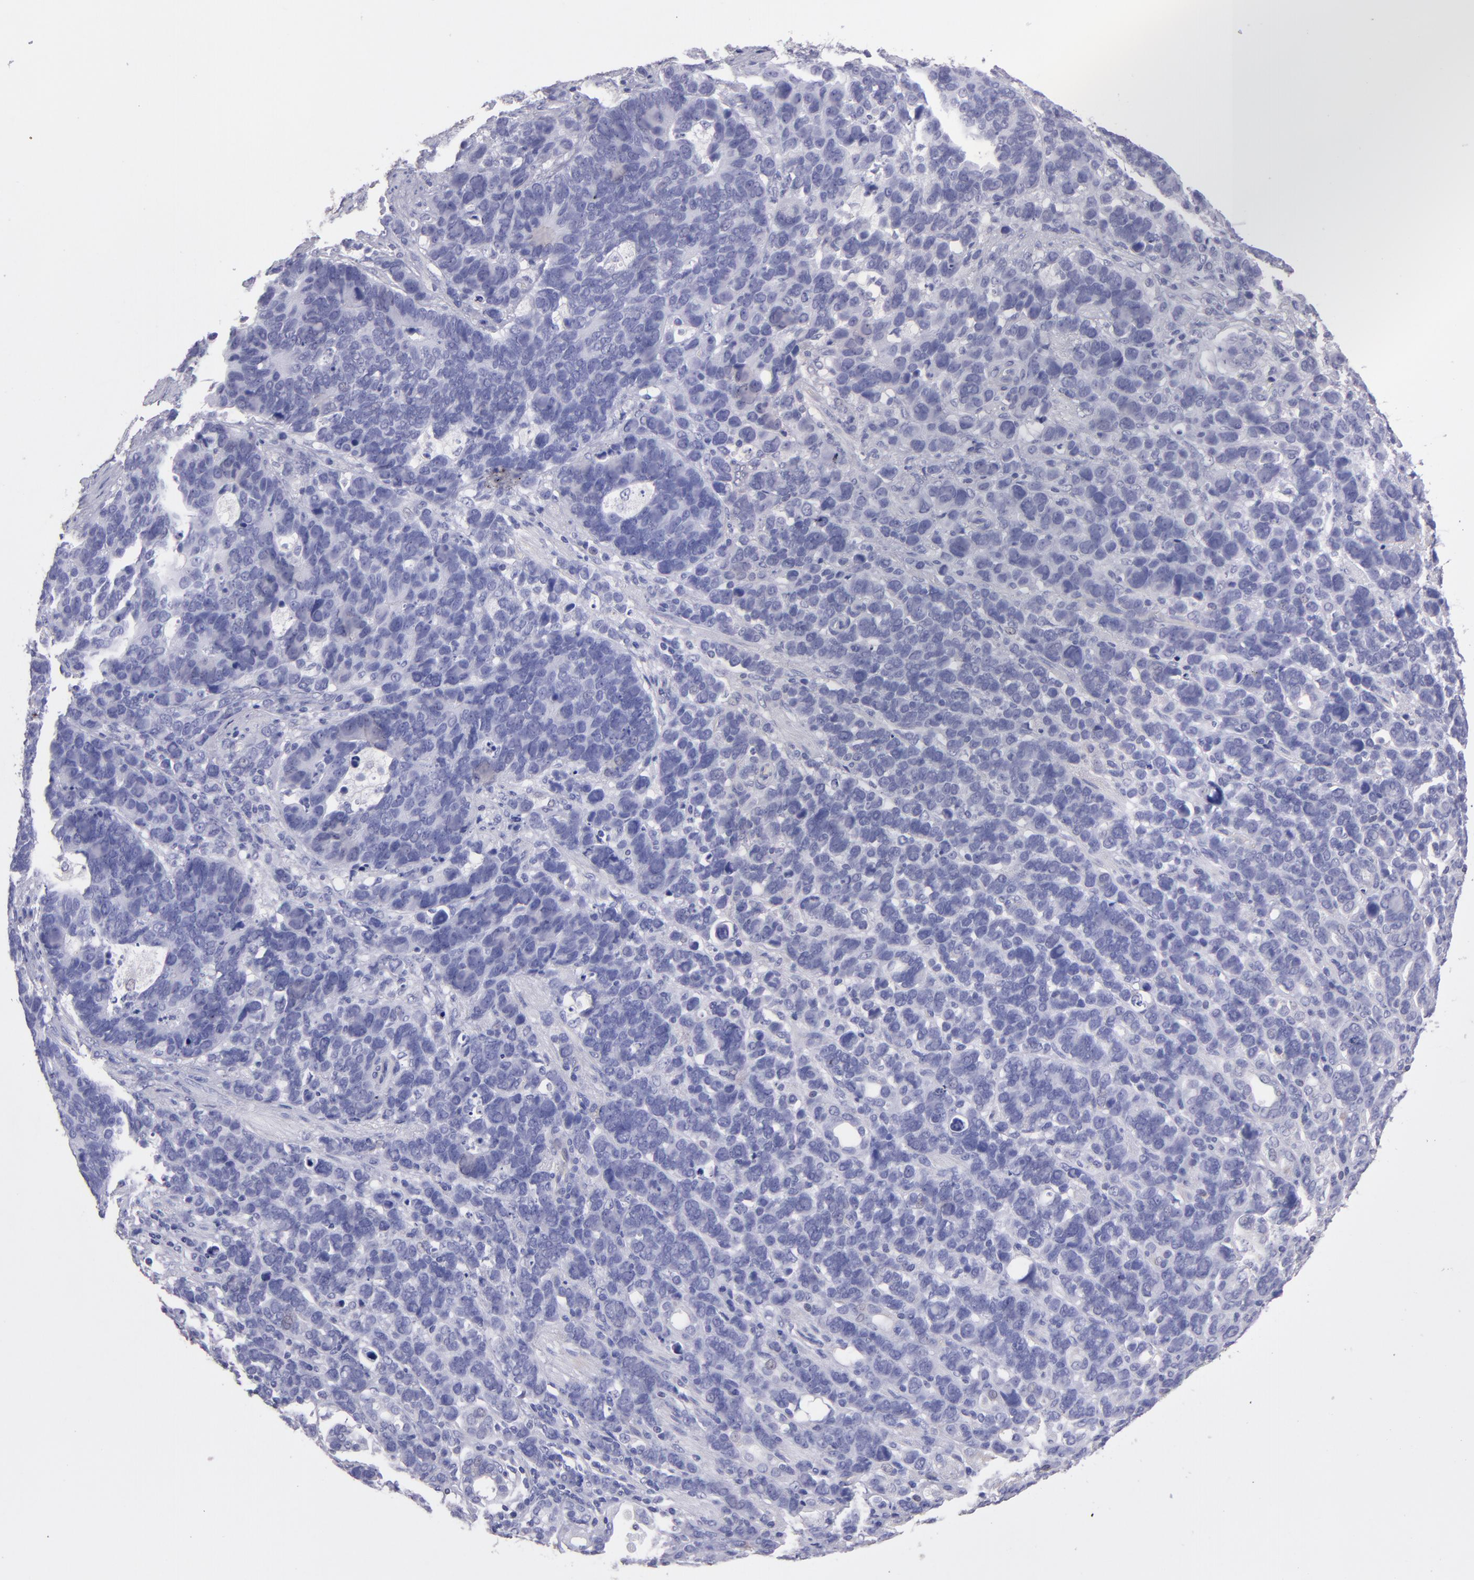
{"staining": {"intensity": "negative", "quantity": "none", "location": "none"}, "tissue": "stomach cancer", "cell_type": "Tumor cells", "image_type": "cancer", "snomed": [{"axis": "morphology", "description": "Adenocarcinoma, NOS"}, {"axis": "topography", "description": "Stomach, upper"}], "caption": "High power microscopy histopathology image of an immunohistochemistry photomicrograph of stomach cancer (adenocarcinoma), revealing no significant positivity in tumor cells.", "gene": "TG", "patient": {"sex": "male", "age": 71}}